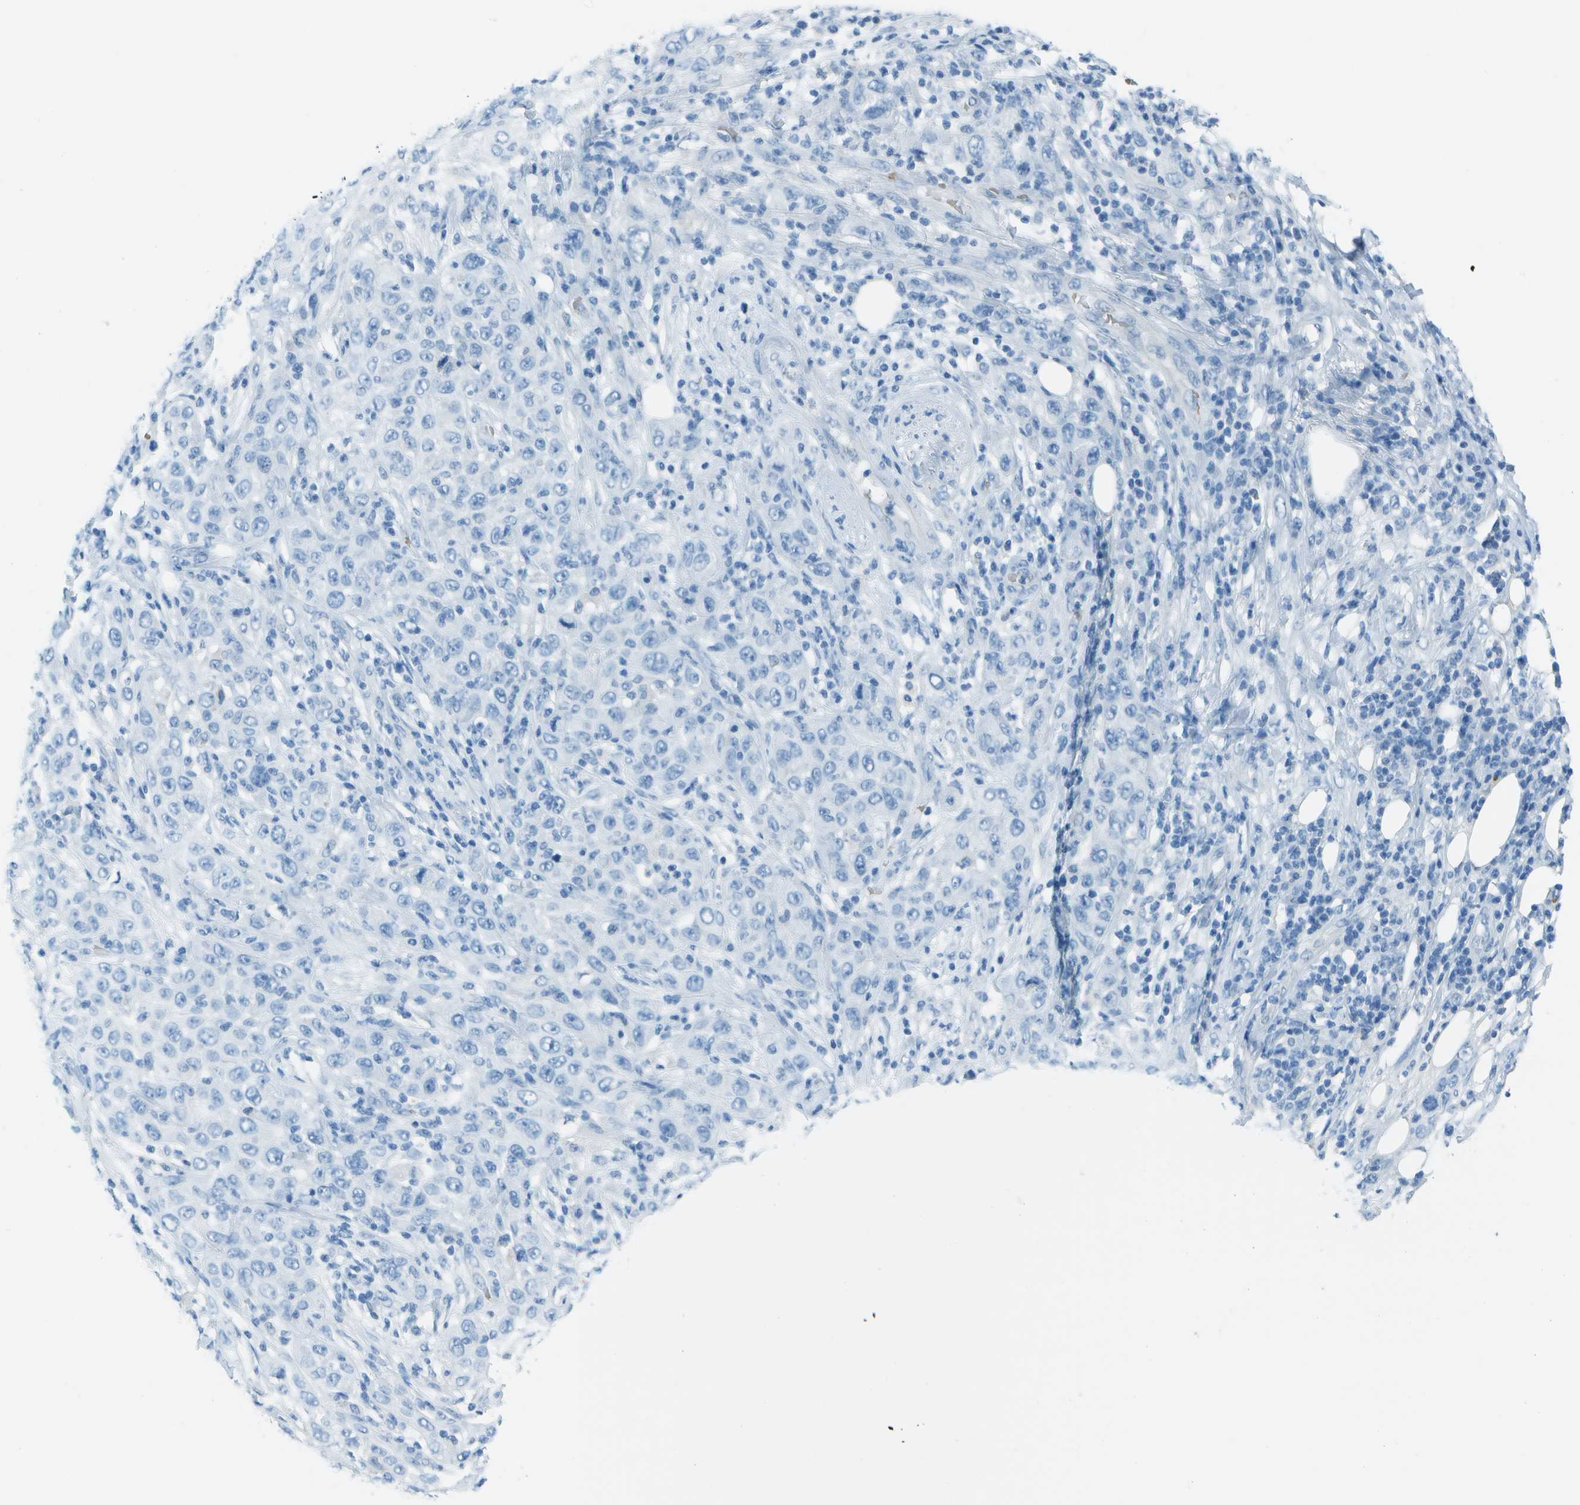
{"staining": {"intensity": "negative", "quantity": "none", "location": "none"}, "tissue": "skin cancer", "cell_type": "Tumor cells", "image_type": "cancer", "snomed": [{"axis": "morphology", "description": "Squamous cell carcinoma, NOS"}, {"axis": "topography", "description": "Skin"}], "caption": "Immunohistochemistry histopathology image of neoplastic tissue: human skin cancer (squamous cell carcinoma) stained with DAB (3,3'-diaminobenzidine) reveals no significant protein expression in tumor cells.", "gene": "ASL", "patient": {"sex": "female", "age": 88}}